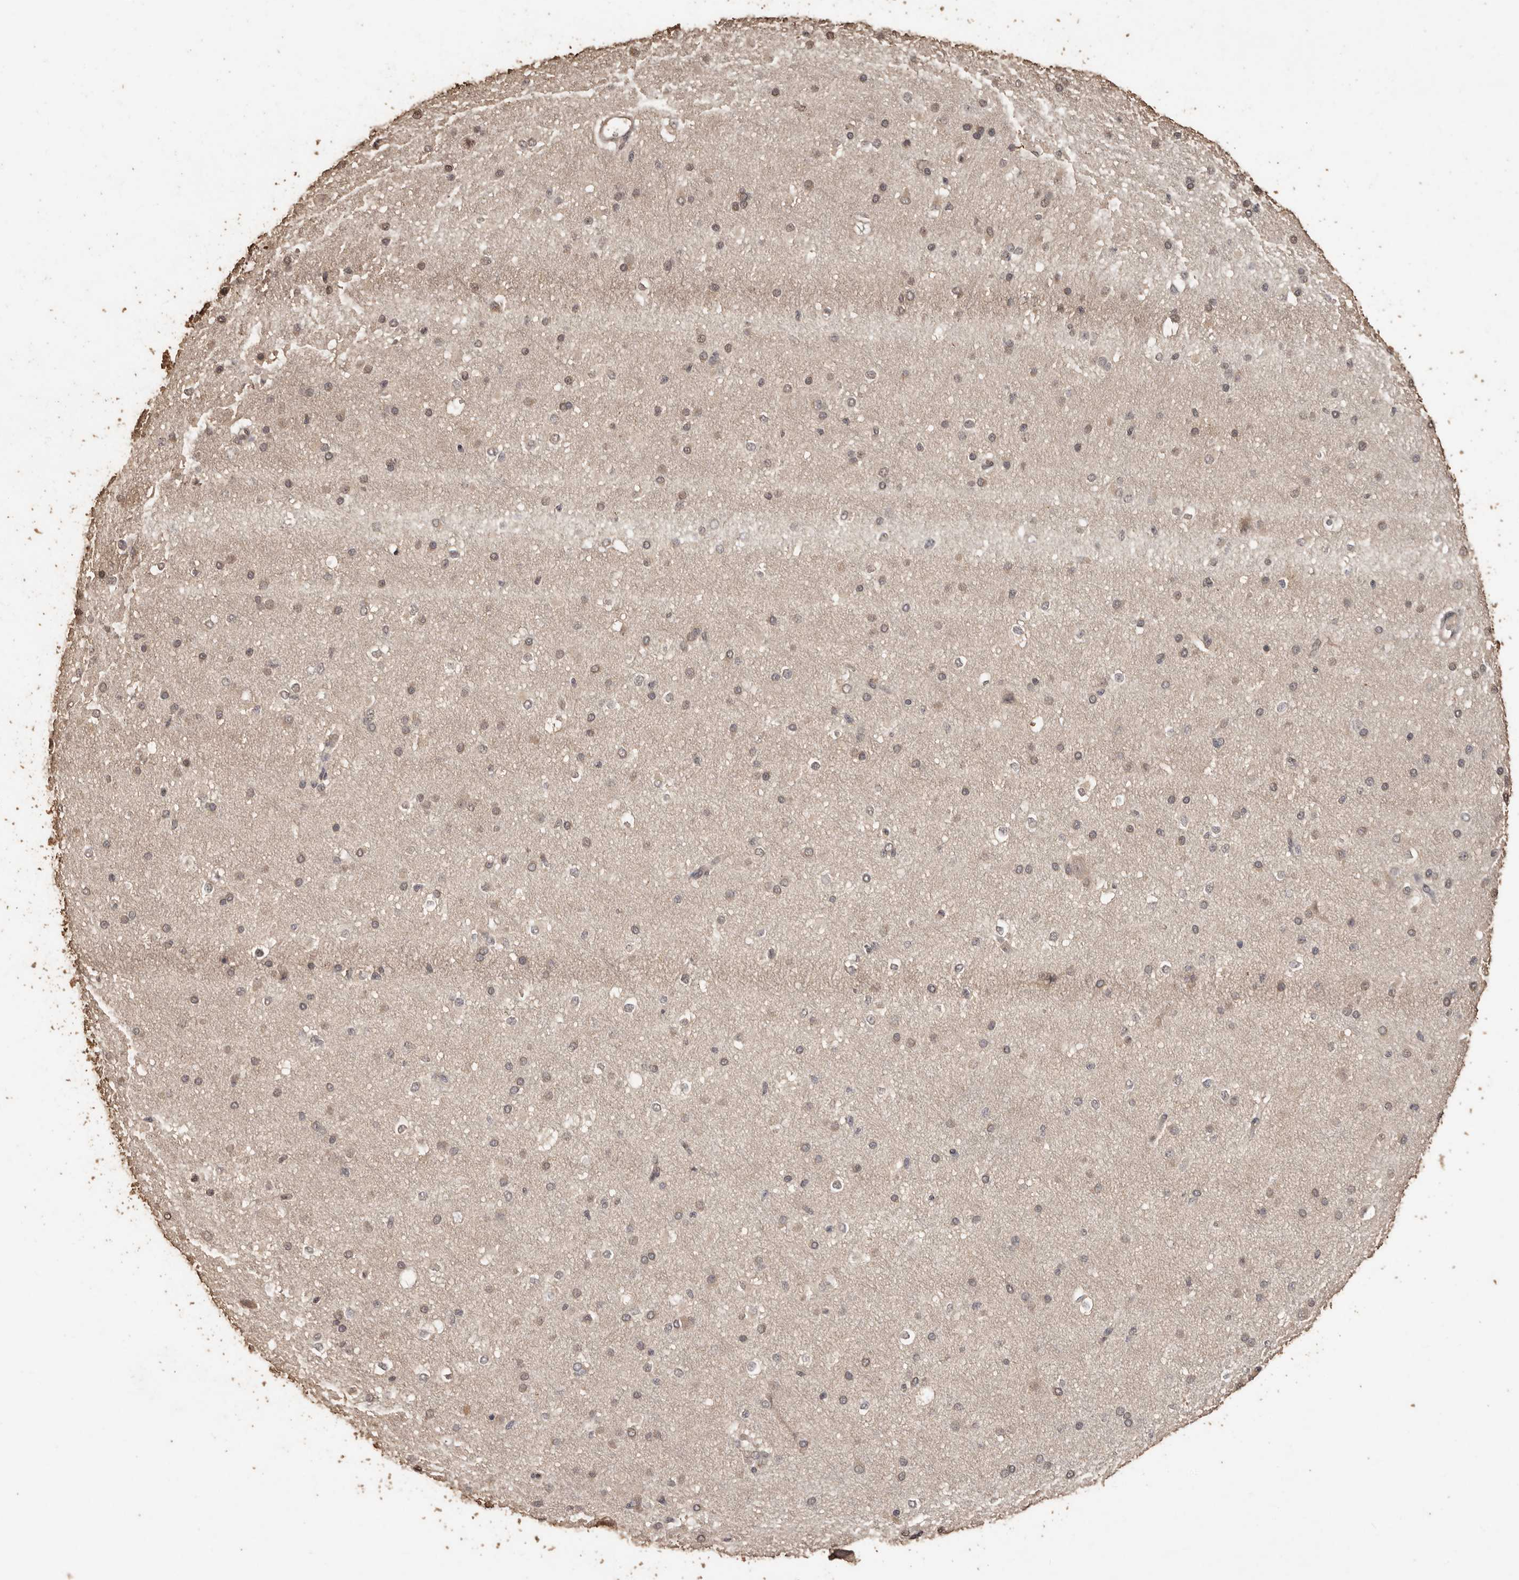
{"staining": {"intensity": "weak", "quantity": ">75%", "location": "cytoplasmic/membranous"}, "tissue": "cerebral cortex", "cell_type": "Endothelial cells", "image_type": "normal", "snomed": [{"axis": "morphology", "description": "Normal tissue, NOS"}, {"axis": "morphology", "description": "Developmental malformation"}, {"axis": "topography", "description": "Cerebral cortex"}], "caption": "This photomicrograph shows immunohistochemistry (IHC) staining of benign cerebral cortex, with low weak cytoplasmic/membranous staining in about >75% of endothelial cells.", "gene": "PKDCC", "patient": {"sex": "female", "age": 30}}